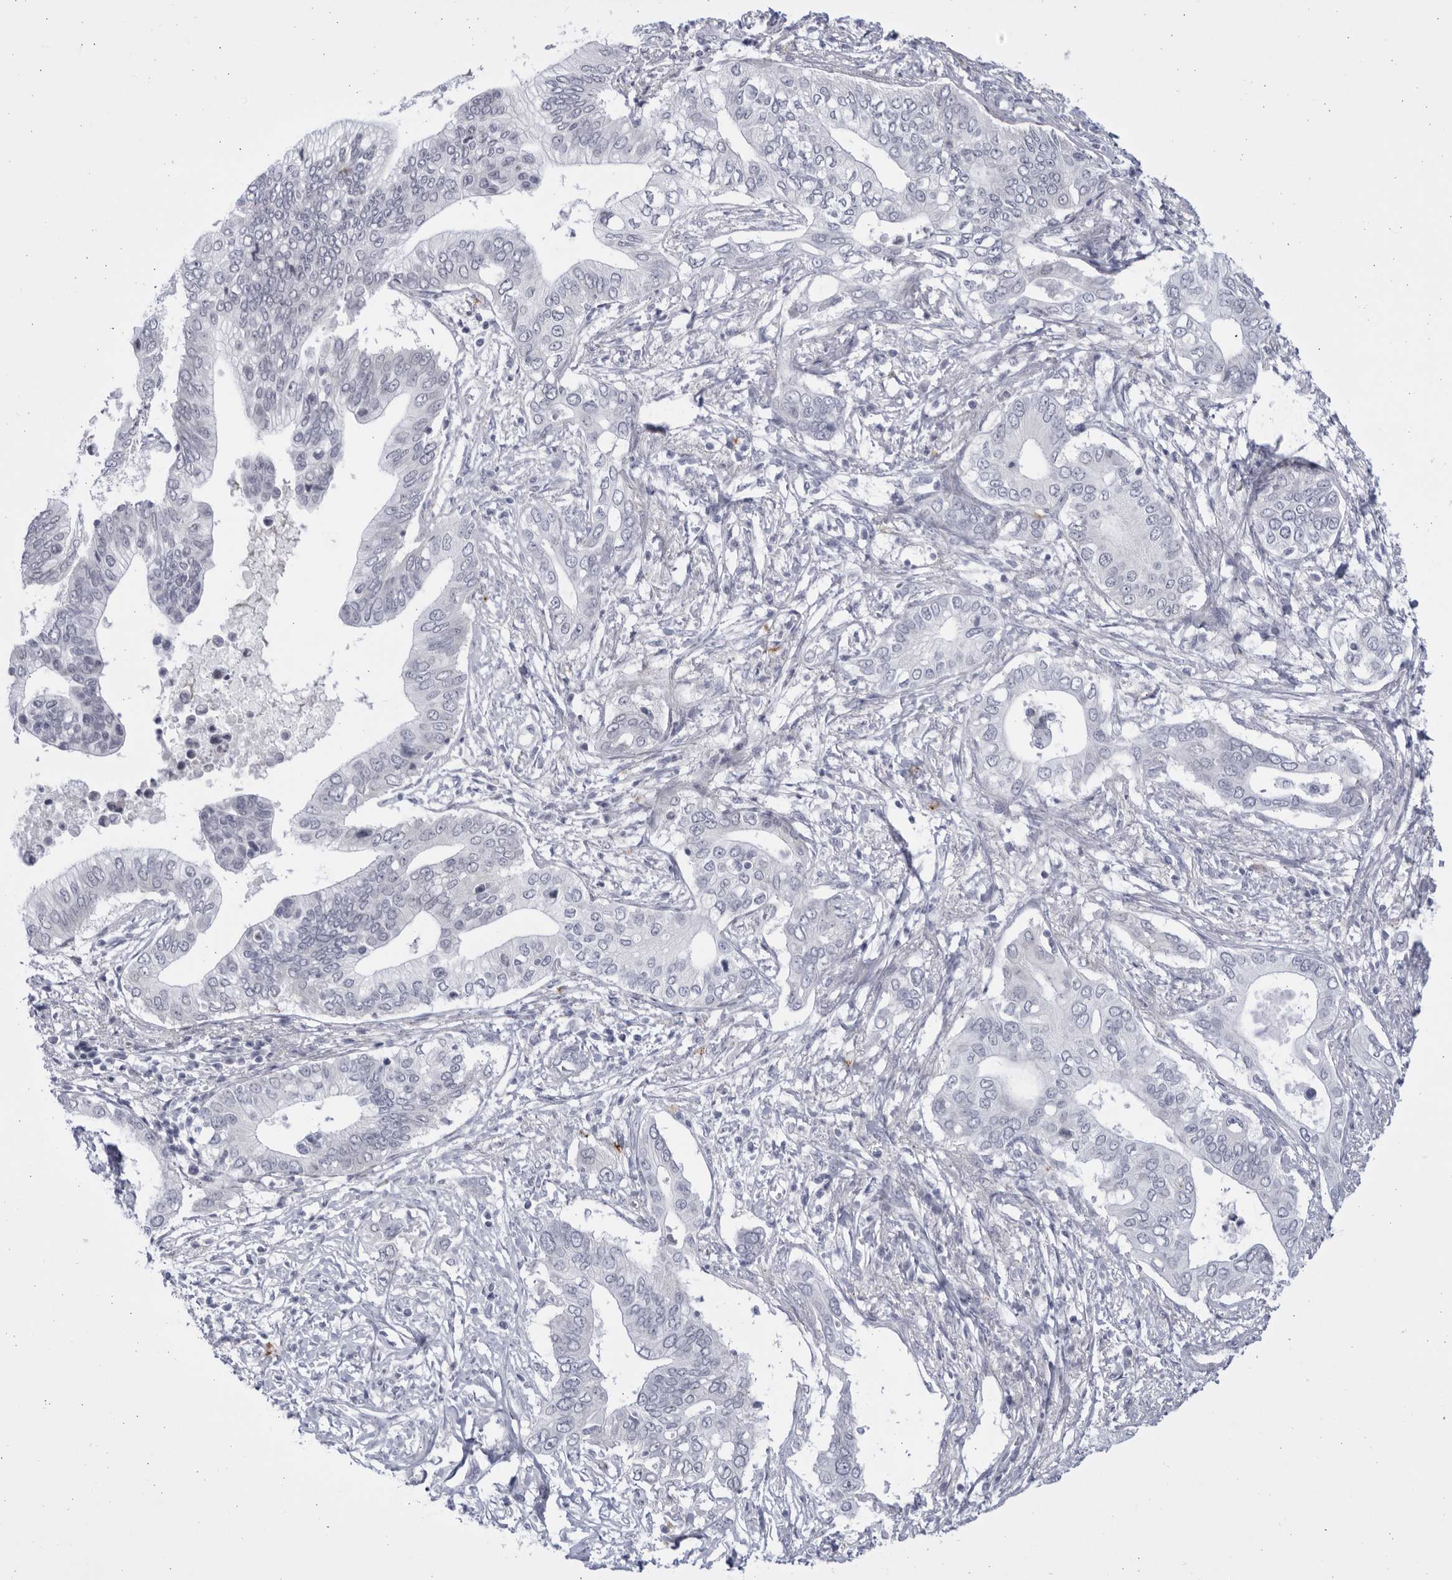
{"staining": {"intensity": "negative", "quantity": "none", "location": "none"}, "tissue": "pancreatic cancer", "cell_type": "Tumor cells", "image_type": "cancer", "snomed": [{"axis": "morphology", "description": "Normal tissue, NOS"}, {"axis": "morphology", "description": "Adenocarcinoma, NOS"}, {"axis": "topography", "description": "Pancreas"}, {"axis": "topography", "description": "Peripheral nerve tissue"}], "caption": "High magnification brightfield microscopy of adenocarcinoma (pancreatic) stained with DAB (brown) and counterstained with hematoxylin (blue): tumor cells show no significant expression. (DAB (3,3'-diaminobenzidine) immunohistochemistry, high magnification).", "gene": "CCDC181", "patient": {"sex": "male", "age": 59}}